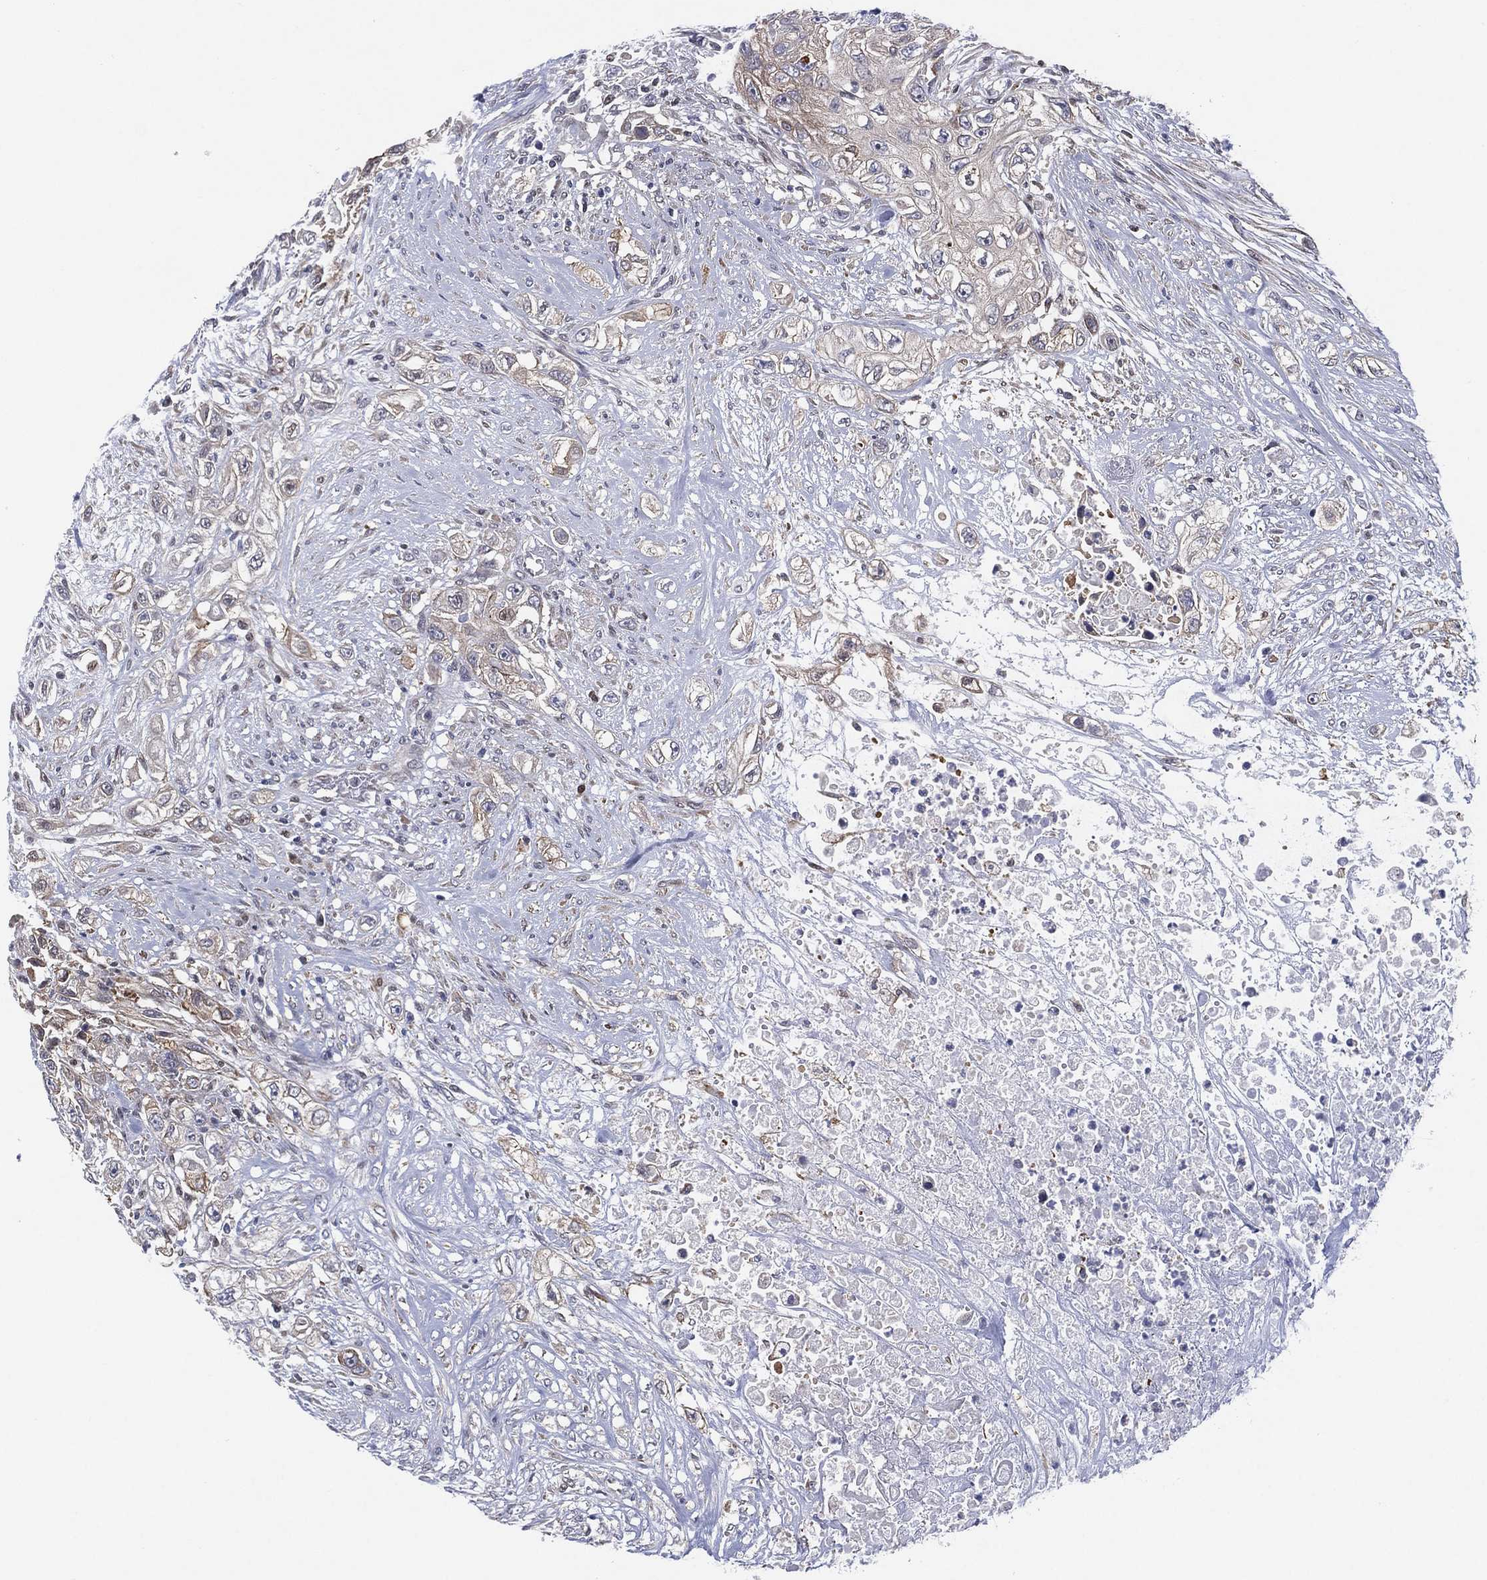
{"staining": {"intensity": "weak", "quantity": "<25%", "location": "cytoplasmic/membranous"}, "tissue": "urothelial cancer", "cell_type": "Tumor cells", "image_type": "cancer", "snomed": [{"axis": "morphology", "description": "Urothelial carcinoma, High grade"}, {"axis": "topography", "description": "Urinary bladder"}], "caption": "IHC image of urothelial carcinoma (high-grade) stained for a protein (brown), which exhibits no positivity in tumor cells. Nuclei are stained in blue.", "gene": "SLC4A4", "patient": {"sex": "female", "age": 56}}